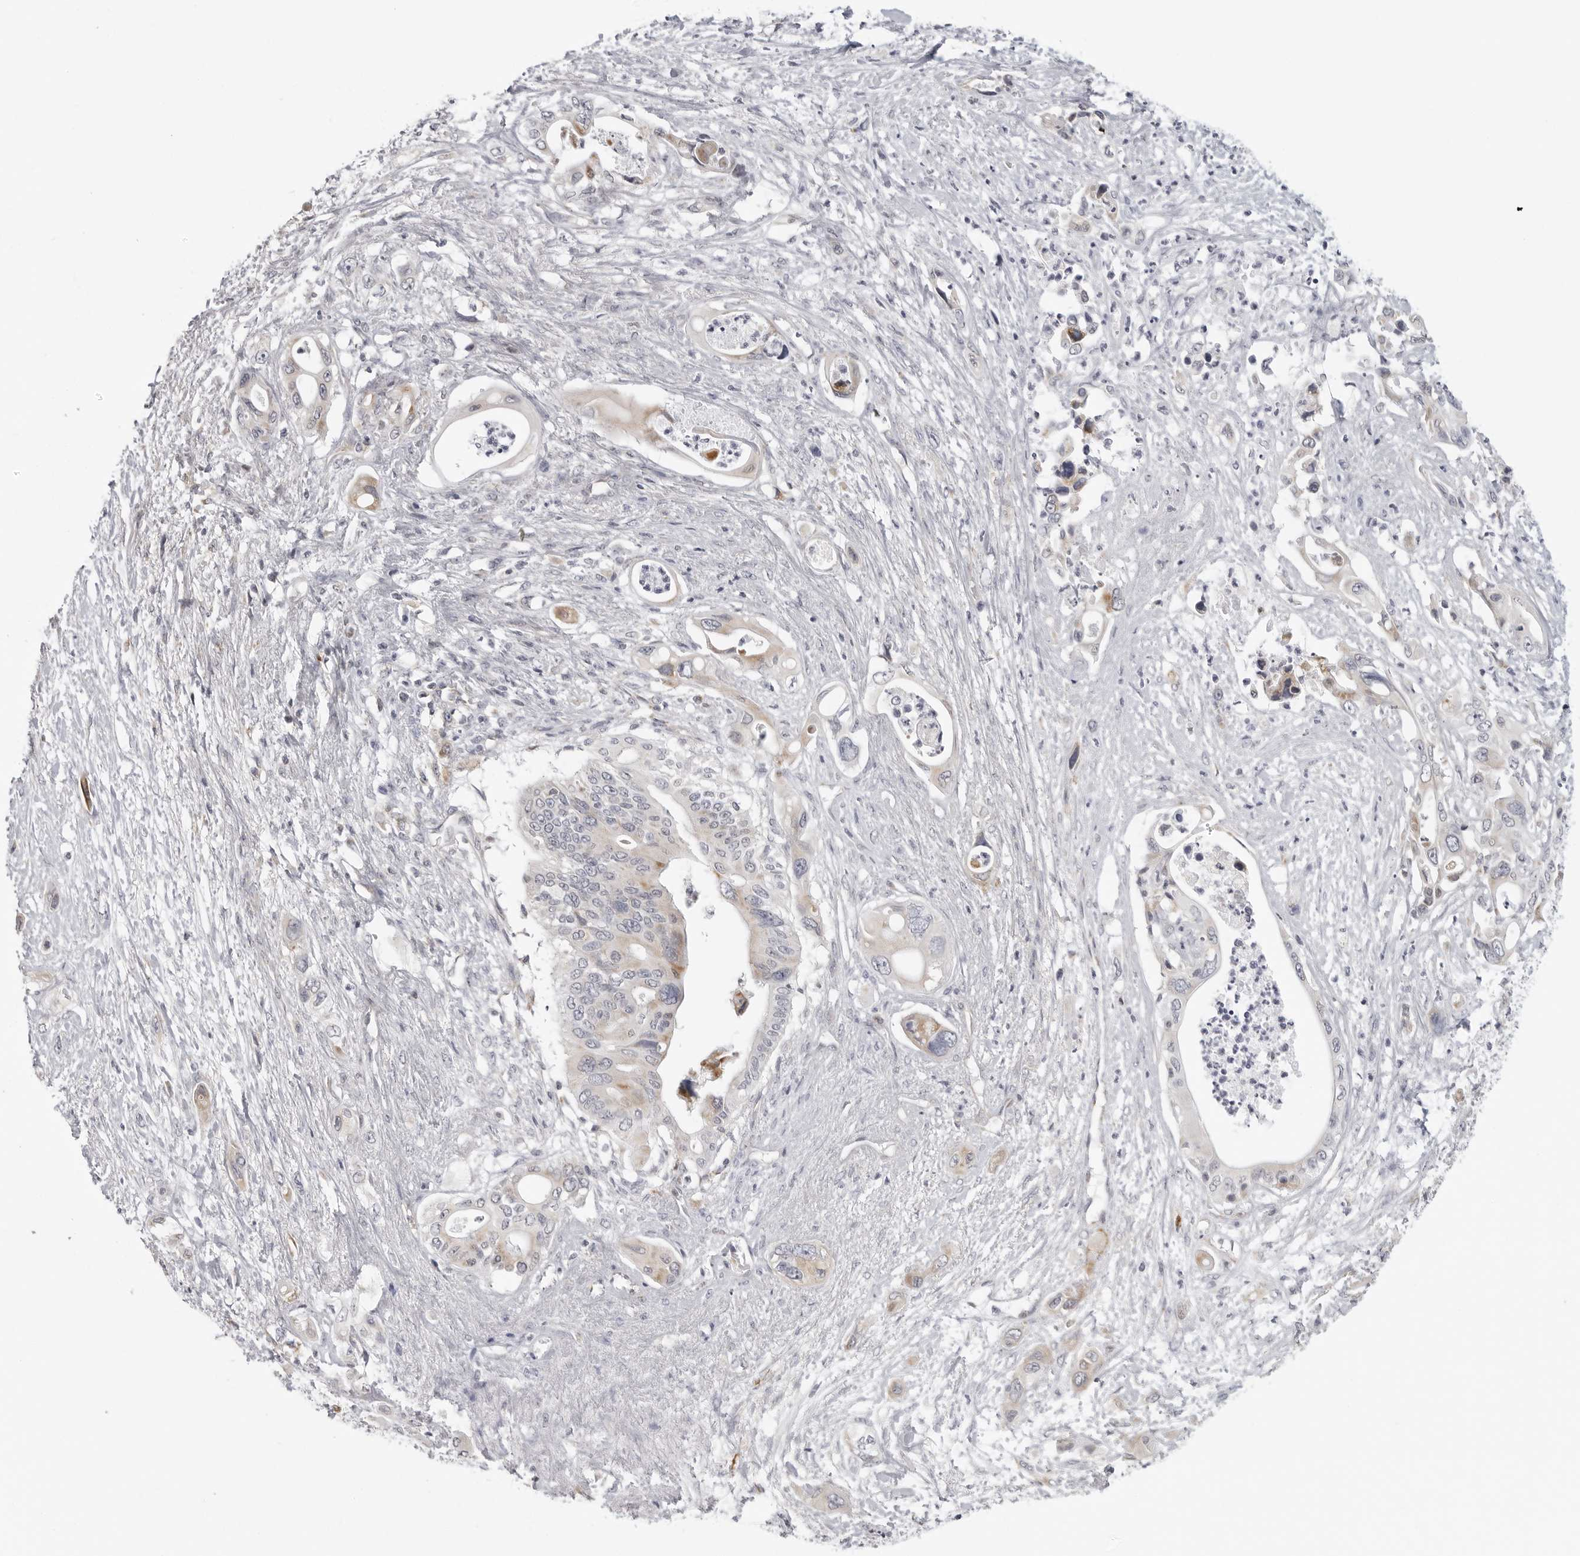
{"staining": {"intensity": "weak", "quantity": "<25%", "location": "cytoplasmic/membranous"}, "tissue": "pancreatic cancer", "cell_type": "Tumor cells", "image_type": "cancer", "snomed": [{"axis": "morphology", "description": "Adenocarcinoma, NOS"}, {"axis": "topography", "description": "Pancreas"}], "caption": "Adenocarcinoma (pancreatic) stained for a protein using IHC displays no staining tumor cells.", "gene": "MAP7D1", "patient": {"sex": "male", "age": 66}}